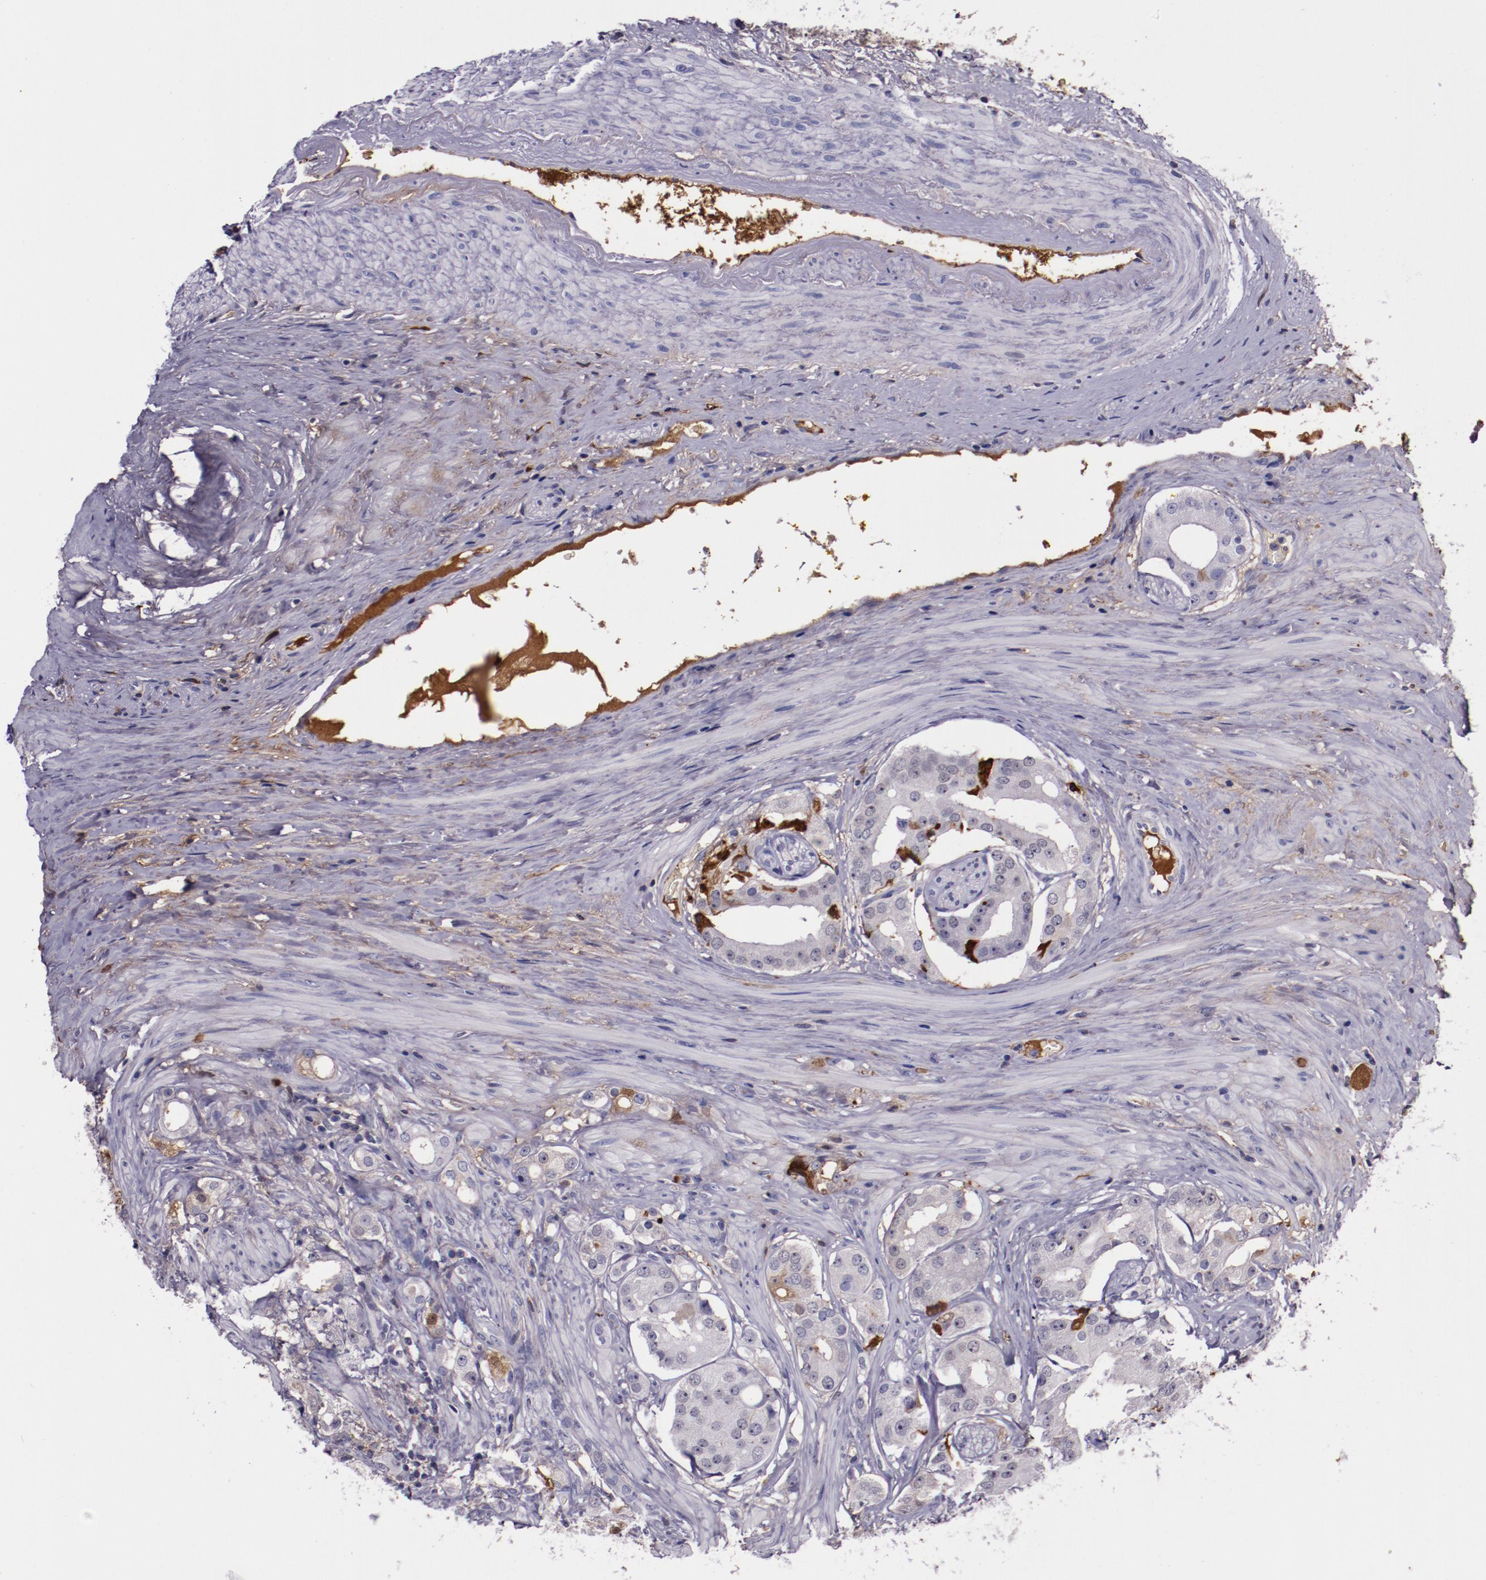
{"staining": {"intensity": "negative", "quantity": "none", "location": "none"}, "tissue": "prostate cancer", "cell_type": "Tumor cells", "image_type": "cancer", "snomed": [{"axis": "morphology", "description": "Adenocarcinoma, High grade"}, {"axis": "topography", "description": "Prostate"}], "caption": "High magnification brightfield microscopy of high-grade adenocarcinoma (prostate) stained with DAB (brown) and counterstained with hematoxylin (blue): tumor cells show no significant staining.", "gene": "APOH", "patient": {"sex": "male", "age": 68}}